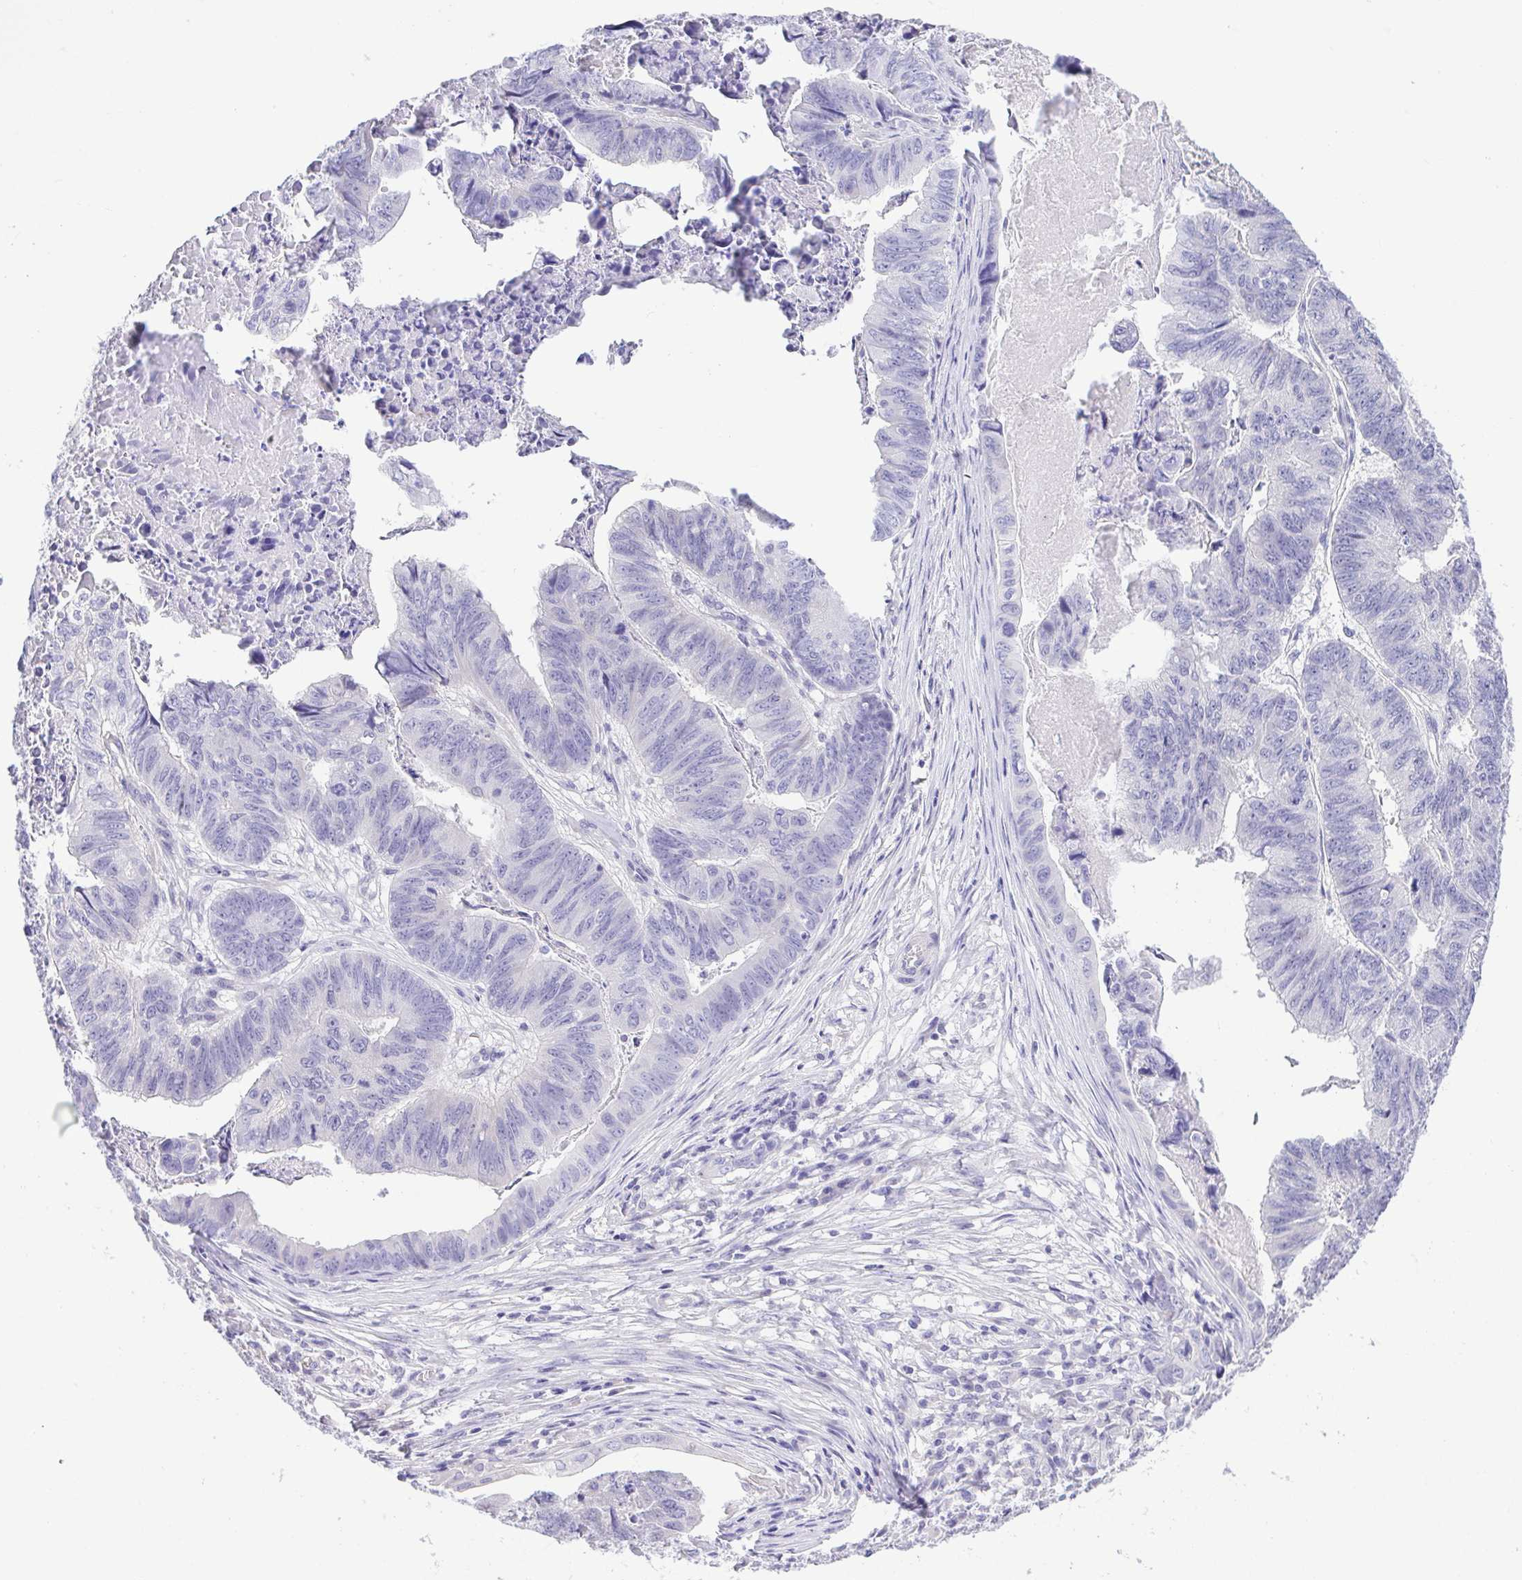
{"staining": {"intensity": "negative", "quantity": "none", "location": "none"}, "tissue": "stomach cancer", "cell_type": "Tumor cells", "image_type": "cancer", "snomed": [{"axis": "morphology", "description": "Adenocarcinoma, NOS"}, {"axis": "topography", "description": "Stomach, lower"}], "caption": "Protein analysis of adenocarcinoma (stomach) displays no significant staining in tumor cells. (DAB (3,3'-diaminobenzidine) immunohistochemistry (IHC) visualized using brightfield microscopy, high magnification).", "gene": "LUZP4", "patient": {"sex": "male", "age": 77}}